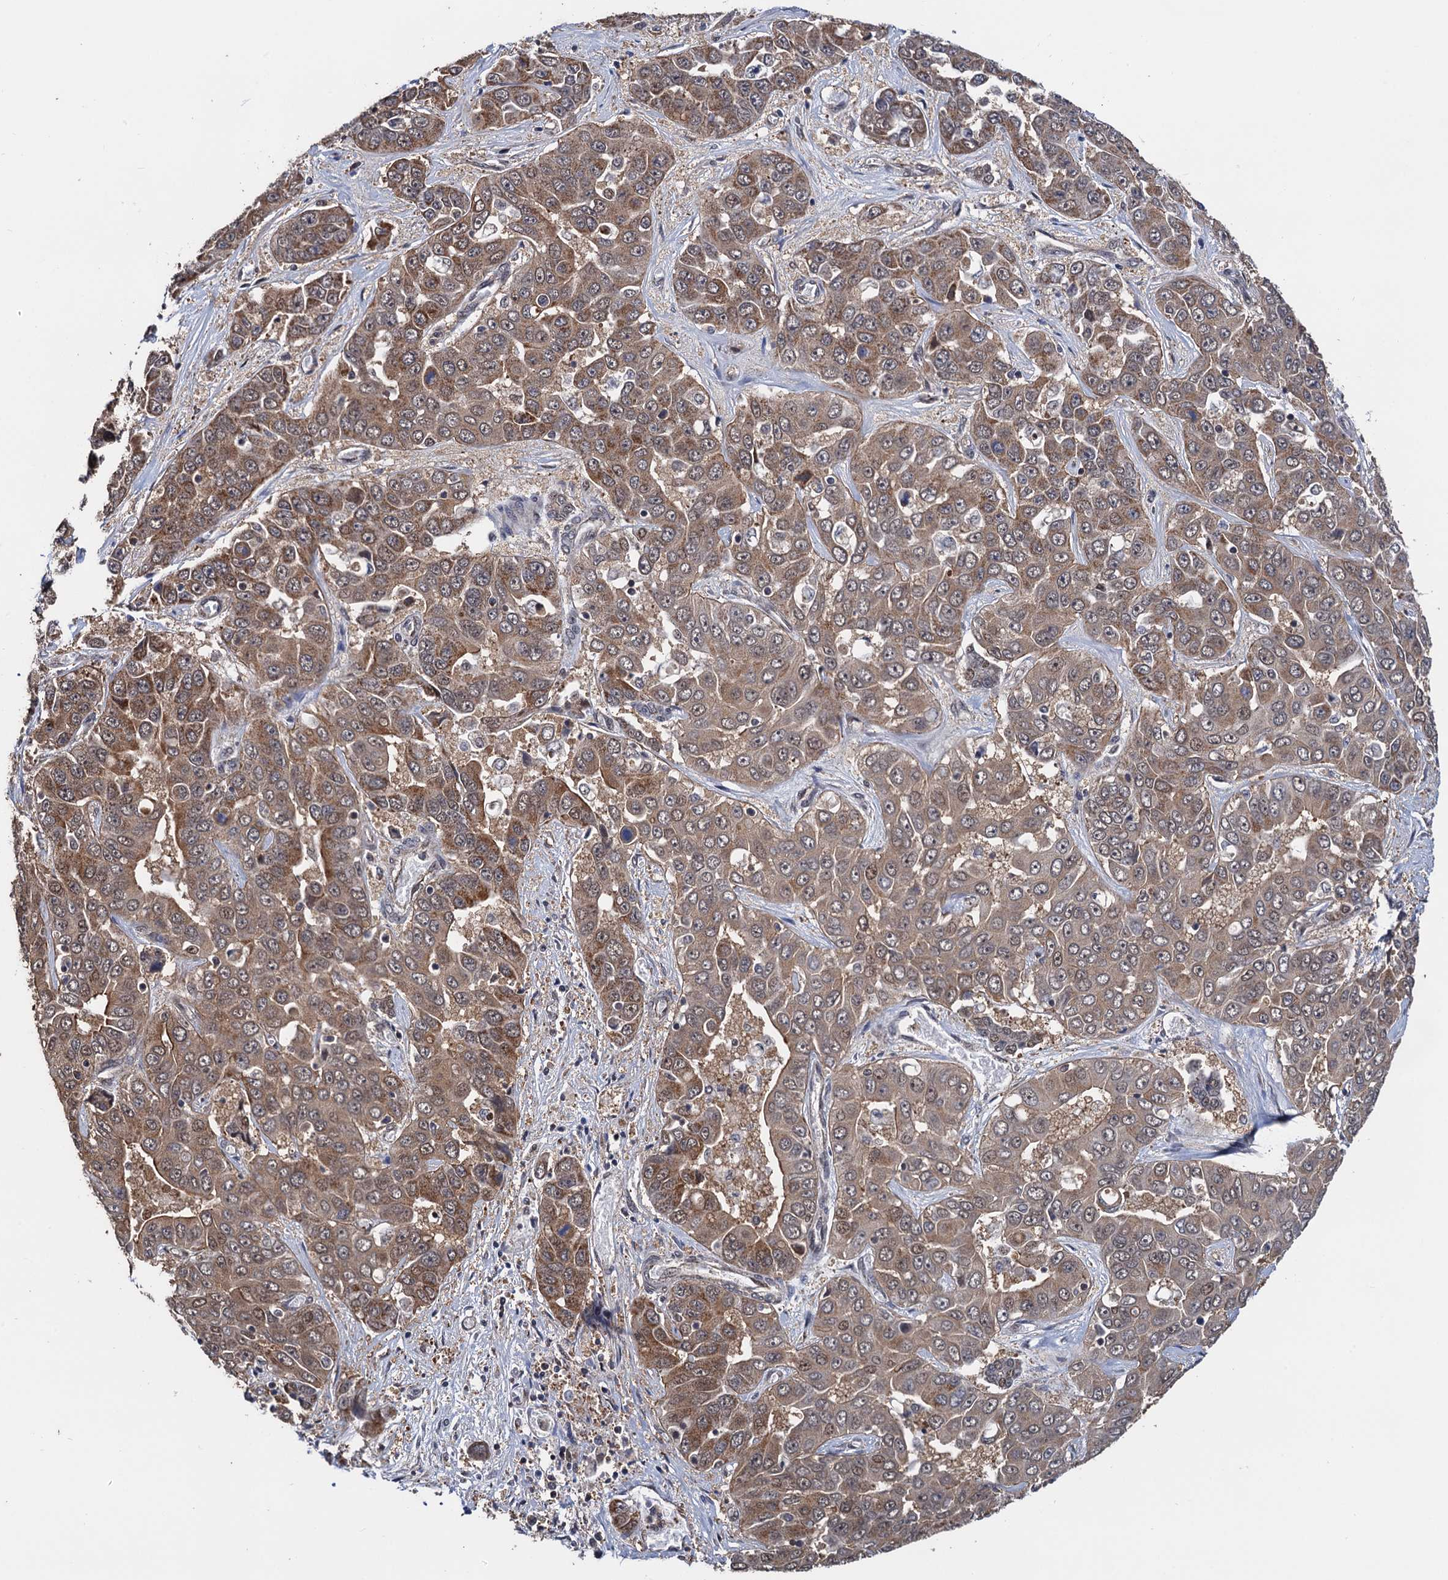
{"staining": {"intensity": "moderate", "quantity": ">75%", "location": "cytoplasmic/membranous"}, "tissue": "liver cancer", "cell_type": "Tumor cells", "image_type": "cancer", "snomed": [{"axis": "morphology", "description": "Cholangiocarcinoma"}, {"axis": "topography", "description": "Liver"}], "caption": "High-power microscopy captured an immunohistochemistry (IHC) photomicrograph of cholangiocarcinoma (liver), revealing moderate cytoplasmic/membranous expression in approximately >75% of tumor cells. (Stains: DAB (3,3'-diaminobenzidine) in brown, nuclei in blue, Microscopy: brightfield microscopy at high magnification).", "gene": "PTCD3", "patient": {"sex": "female", "age": 52}}